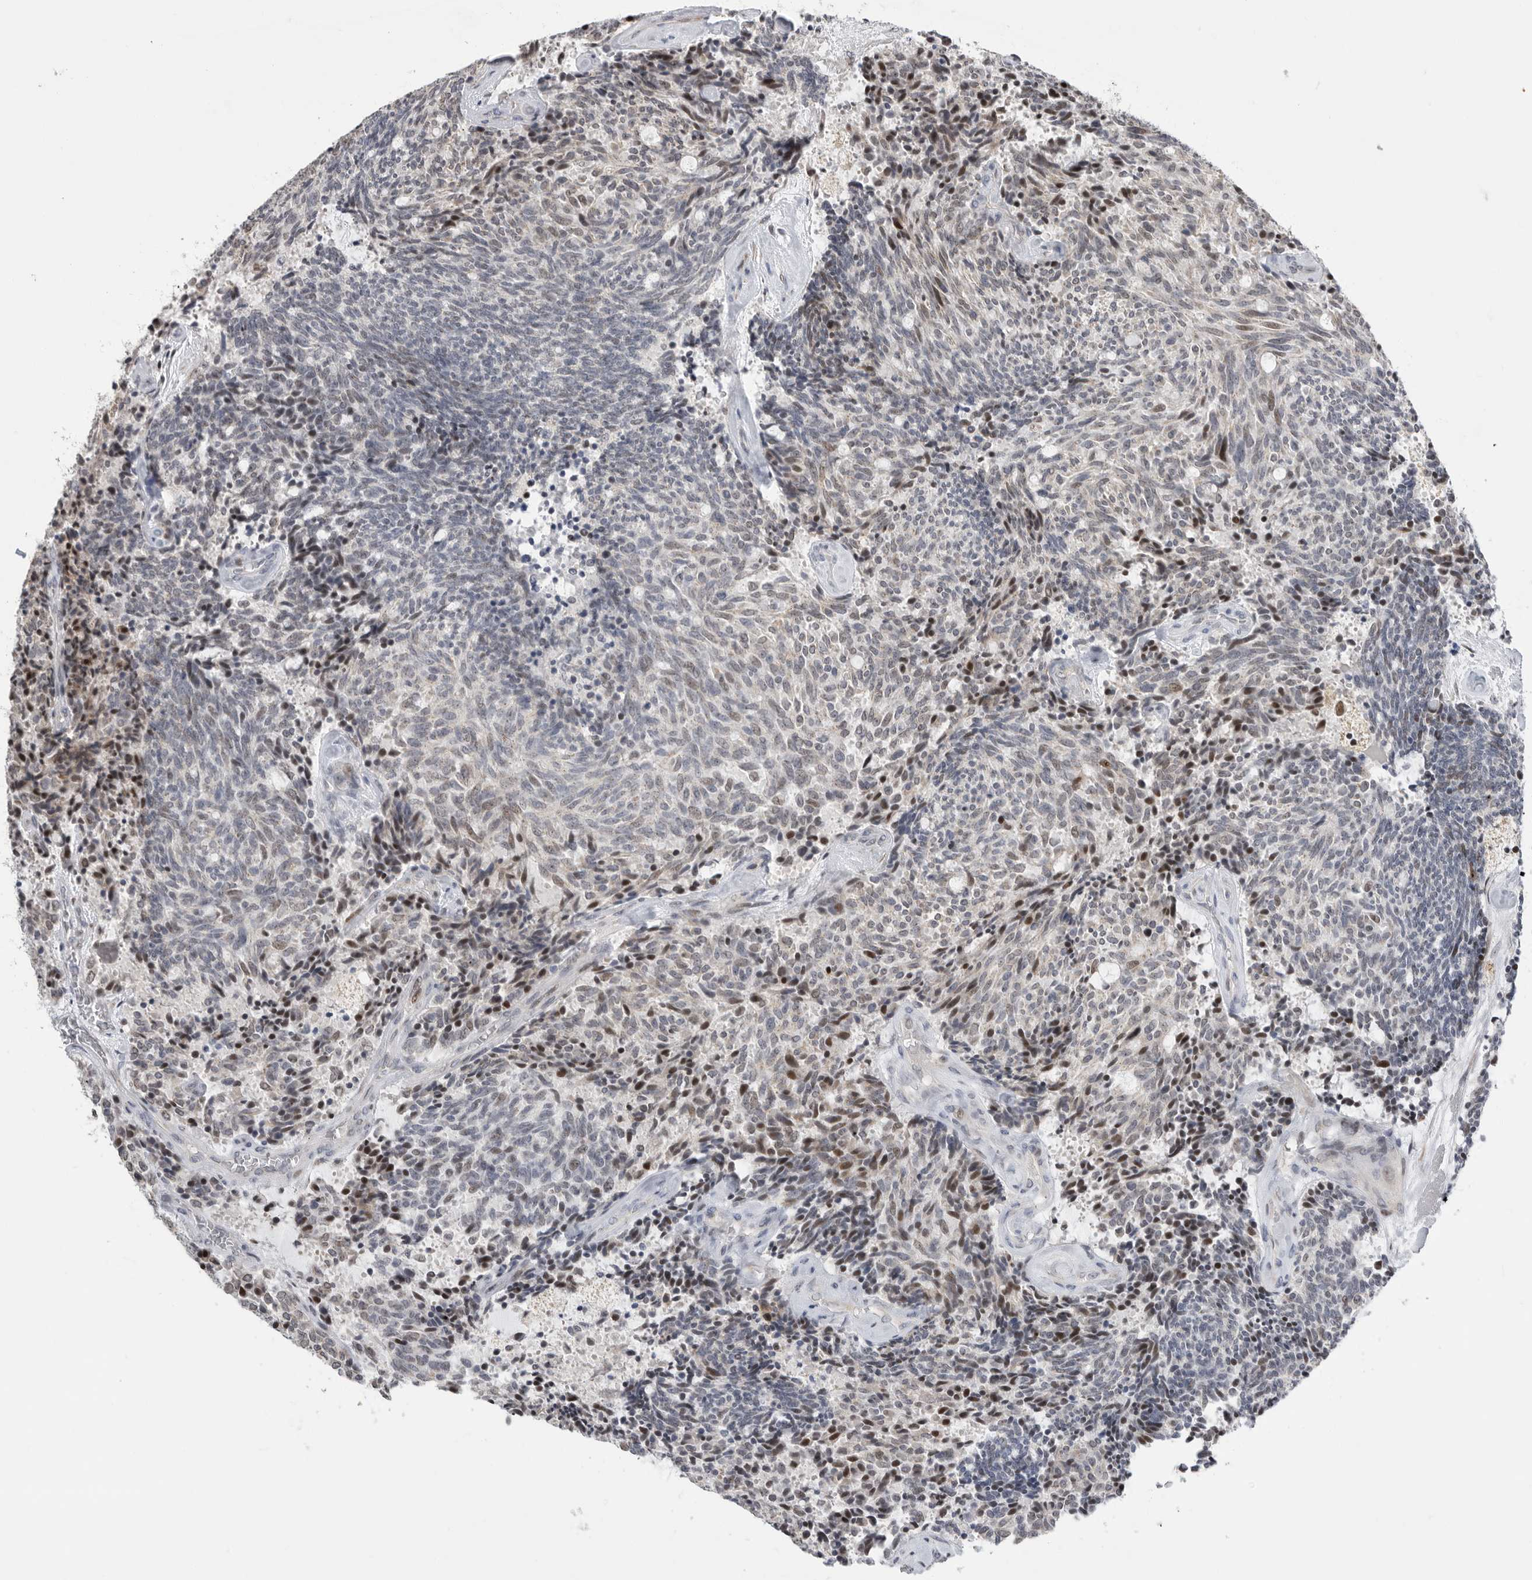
{"staining": {"intensity": "moderate", "quantity": "<25%", "location": "nuclear"}, "tissue": "carcinoid", "cell_type": "Tumor cells", "image_type": "cancer", "snomed": [{"axis": "morphology", "description": "Carcinoid, malignant, NOS"}, {"axis": "topography", "description": "Pancreas"}], "caption": "A histopathology image of human carcinoid (malignant) stained for a protein displays moderate nuclear brown staining in tumor cells. The staining was performed using DAB (3,3'-diaminobenzidine) to visualize the protein expression in brown, while the nuclei were stained in blue with hematoxylin (Magnification: 20x).", "gene": "PCMTD1", "patient": {"sex": "female", "age": 54}}